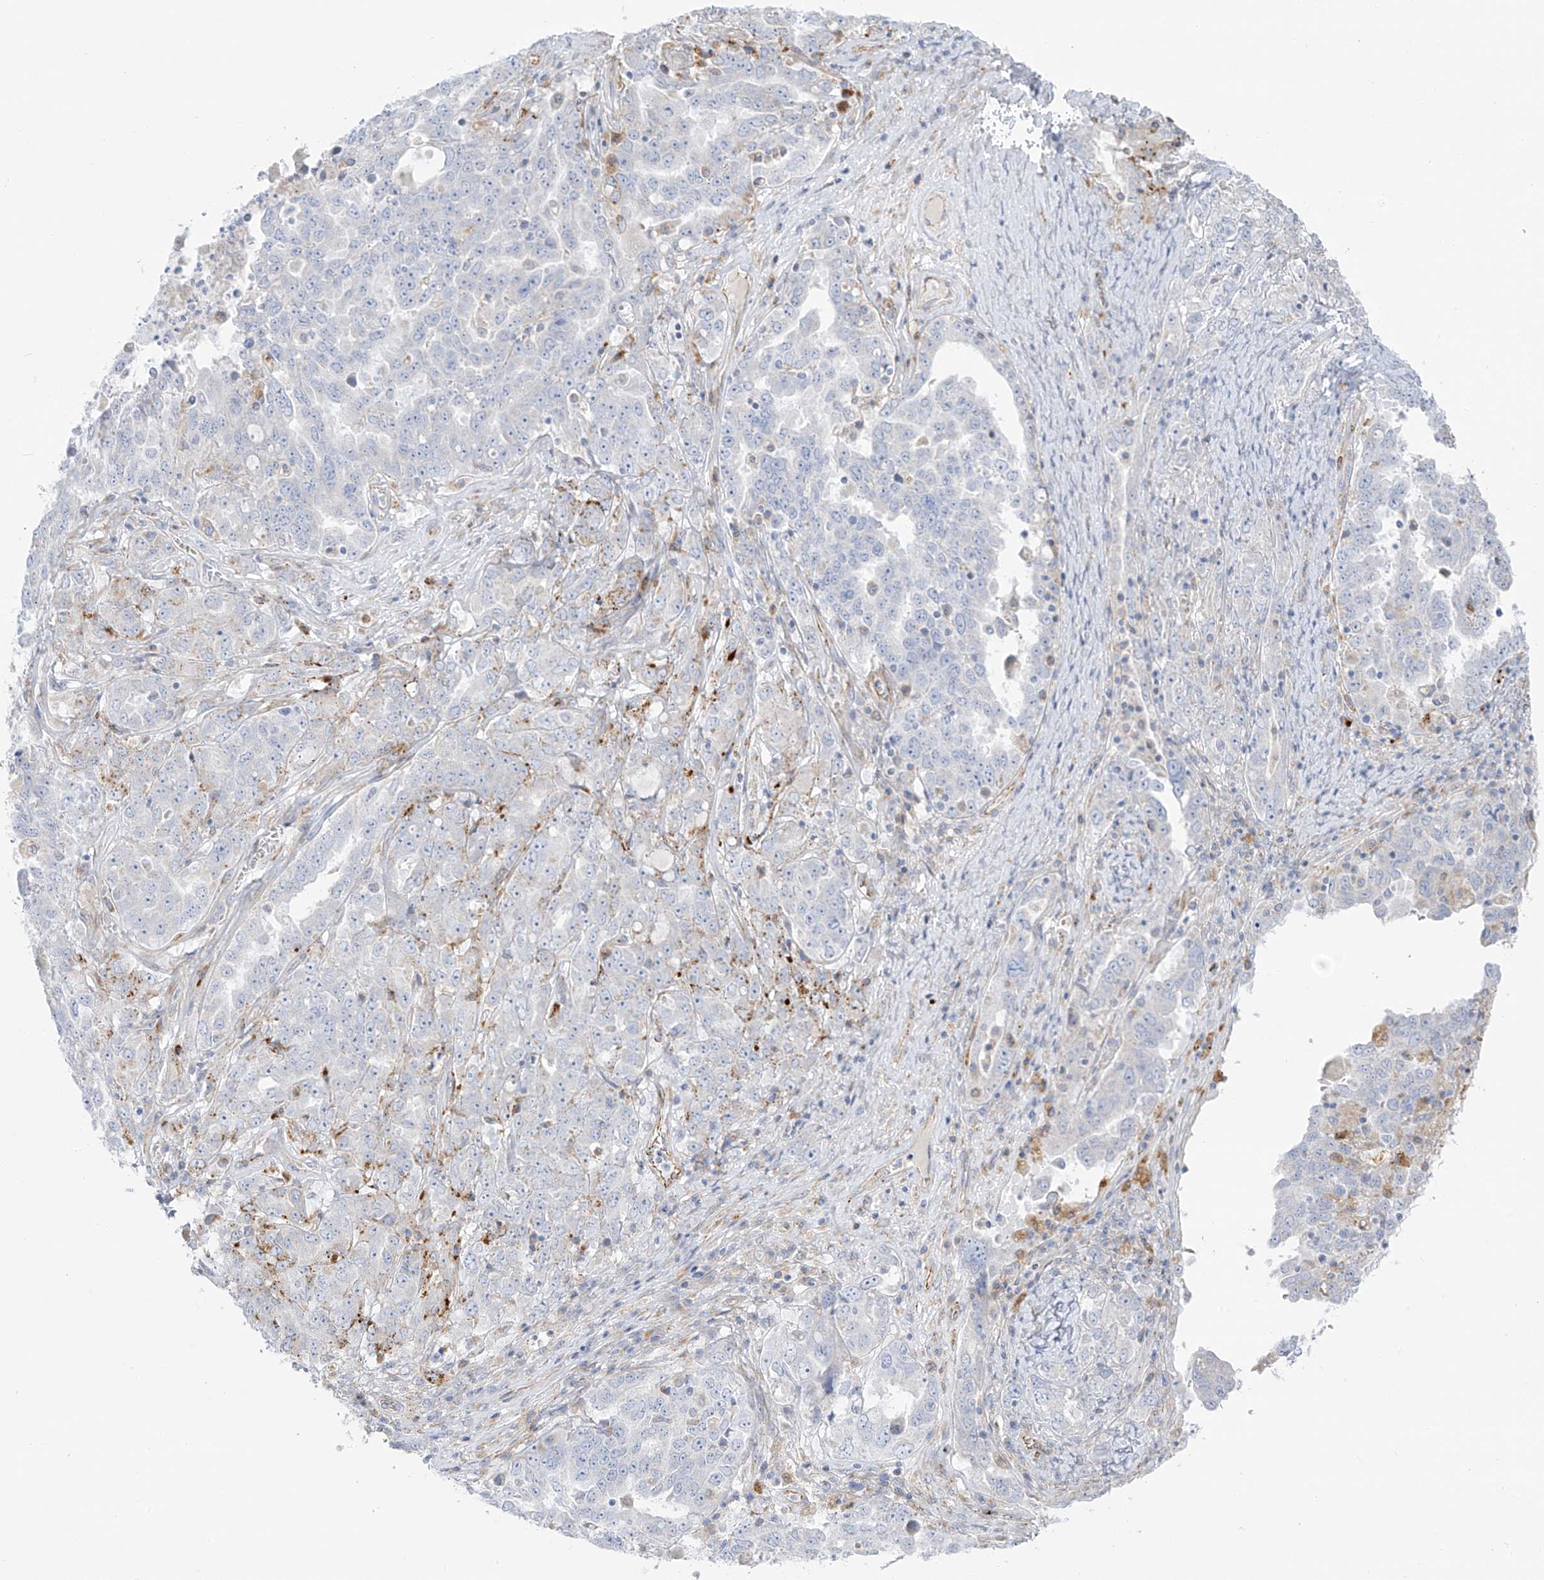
{"staining": {"intensity": "negative", "quantity": "none", "location": "none"}, "tissue": "ovarian cancer", "cell_type": "Tumor cells", "image_type": "cancer", "snomed": [{"axis": "morphology", "description": "Carcinoma, endometroid"}, {"axis": "topography", "description": "Ovary"}], "caption": "Human ovarian cancer stained for a protein using IHC exhibits no expression in tumor cells.", "gene": "TAL2", "patient": {"sex": "female", "age": 62}}